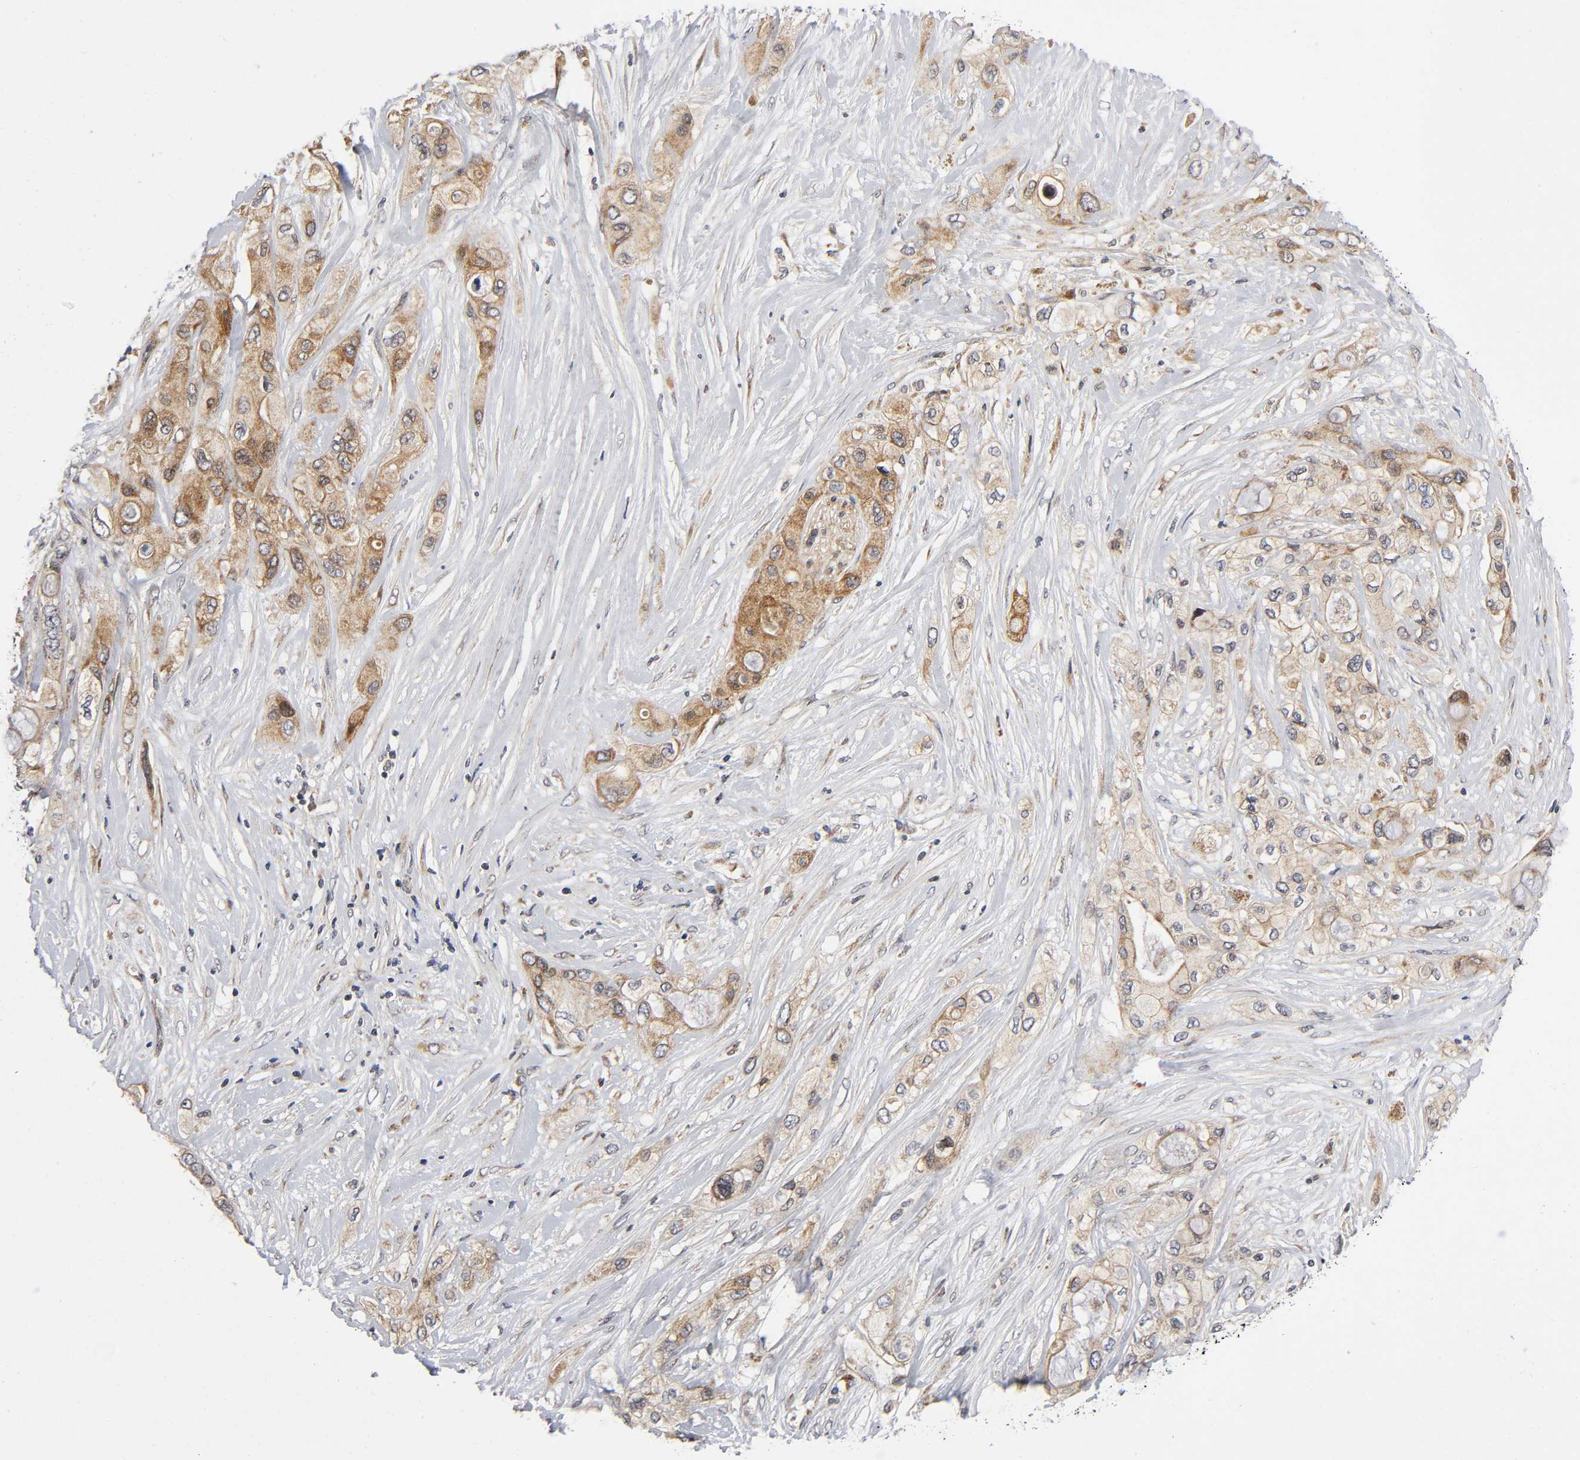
{"staining": {"intensity": "moderate", "quantity": ">75%", "location": "cytoplasmic/membranous"}, "tissue": "pancreatic cancer", "cell_type": "Tumor cells", "image_type": "cancer", "snomed": [{"axis": "morphology", "description": "Adenocarcinoma, NOS"}, {"axis": "topography", "description": "Pancreas"}], "caption": "Human pancreatic cancer stained with a brown dye demonstrates moderate cytoplasmic/membranous positive expression in about >75% of tumor cells.", "gene": "EIF5", "patient": {"sex": "female", "age": 59}}